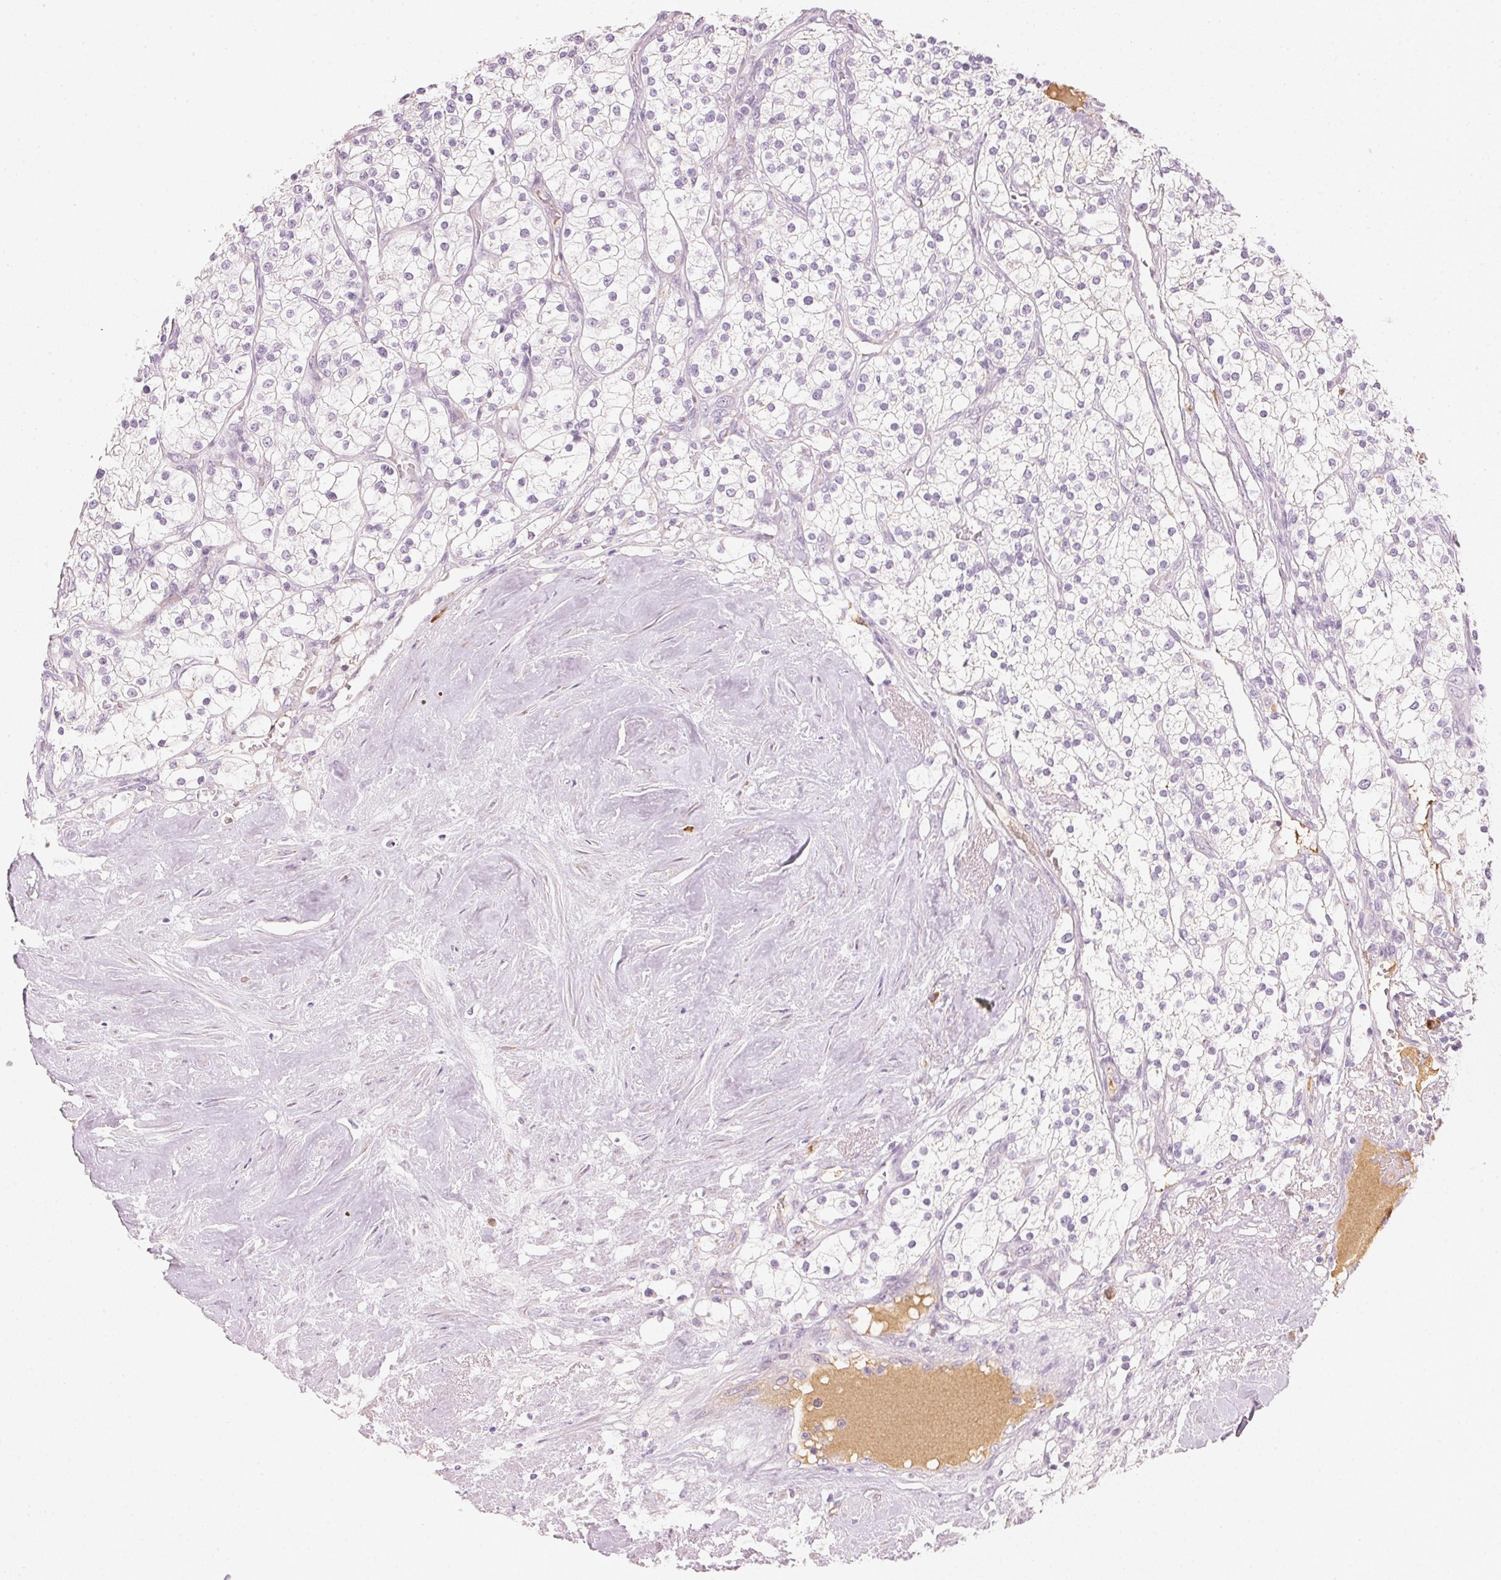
{"staining": {"intensity": "negative", "quantity": "none", "location": "none"}, "tissue": "renal cancer", "cell_type": "Tumor cells", "image_type": "cancer", "snomed": [{"axis": "morphology", "description": "Adenocarcinoma, NOS"}, {"axis": "topography", "description": "Kidney"}], "caption": "Tumor cells are negative for protein expression in human adenocarcinoma (renal). The staining was performed using DAB to visualize the protein expression in brown, while the nuclei were stained in blue with hematoxylin (Magnification: 20x).", "gene": "RMDN2", "patient": {"sex": "male", "age": 80}}